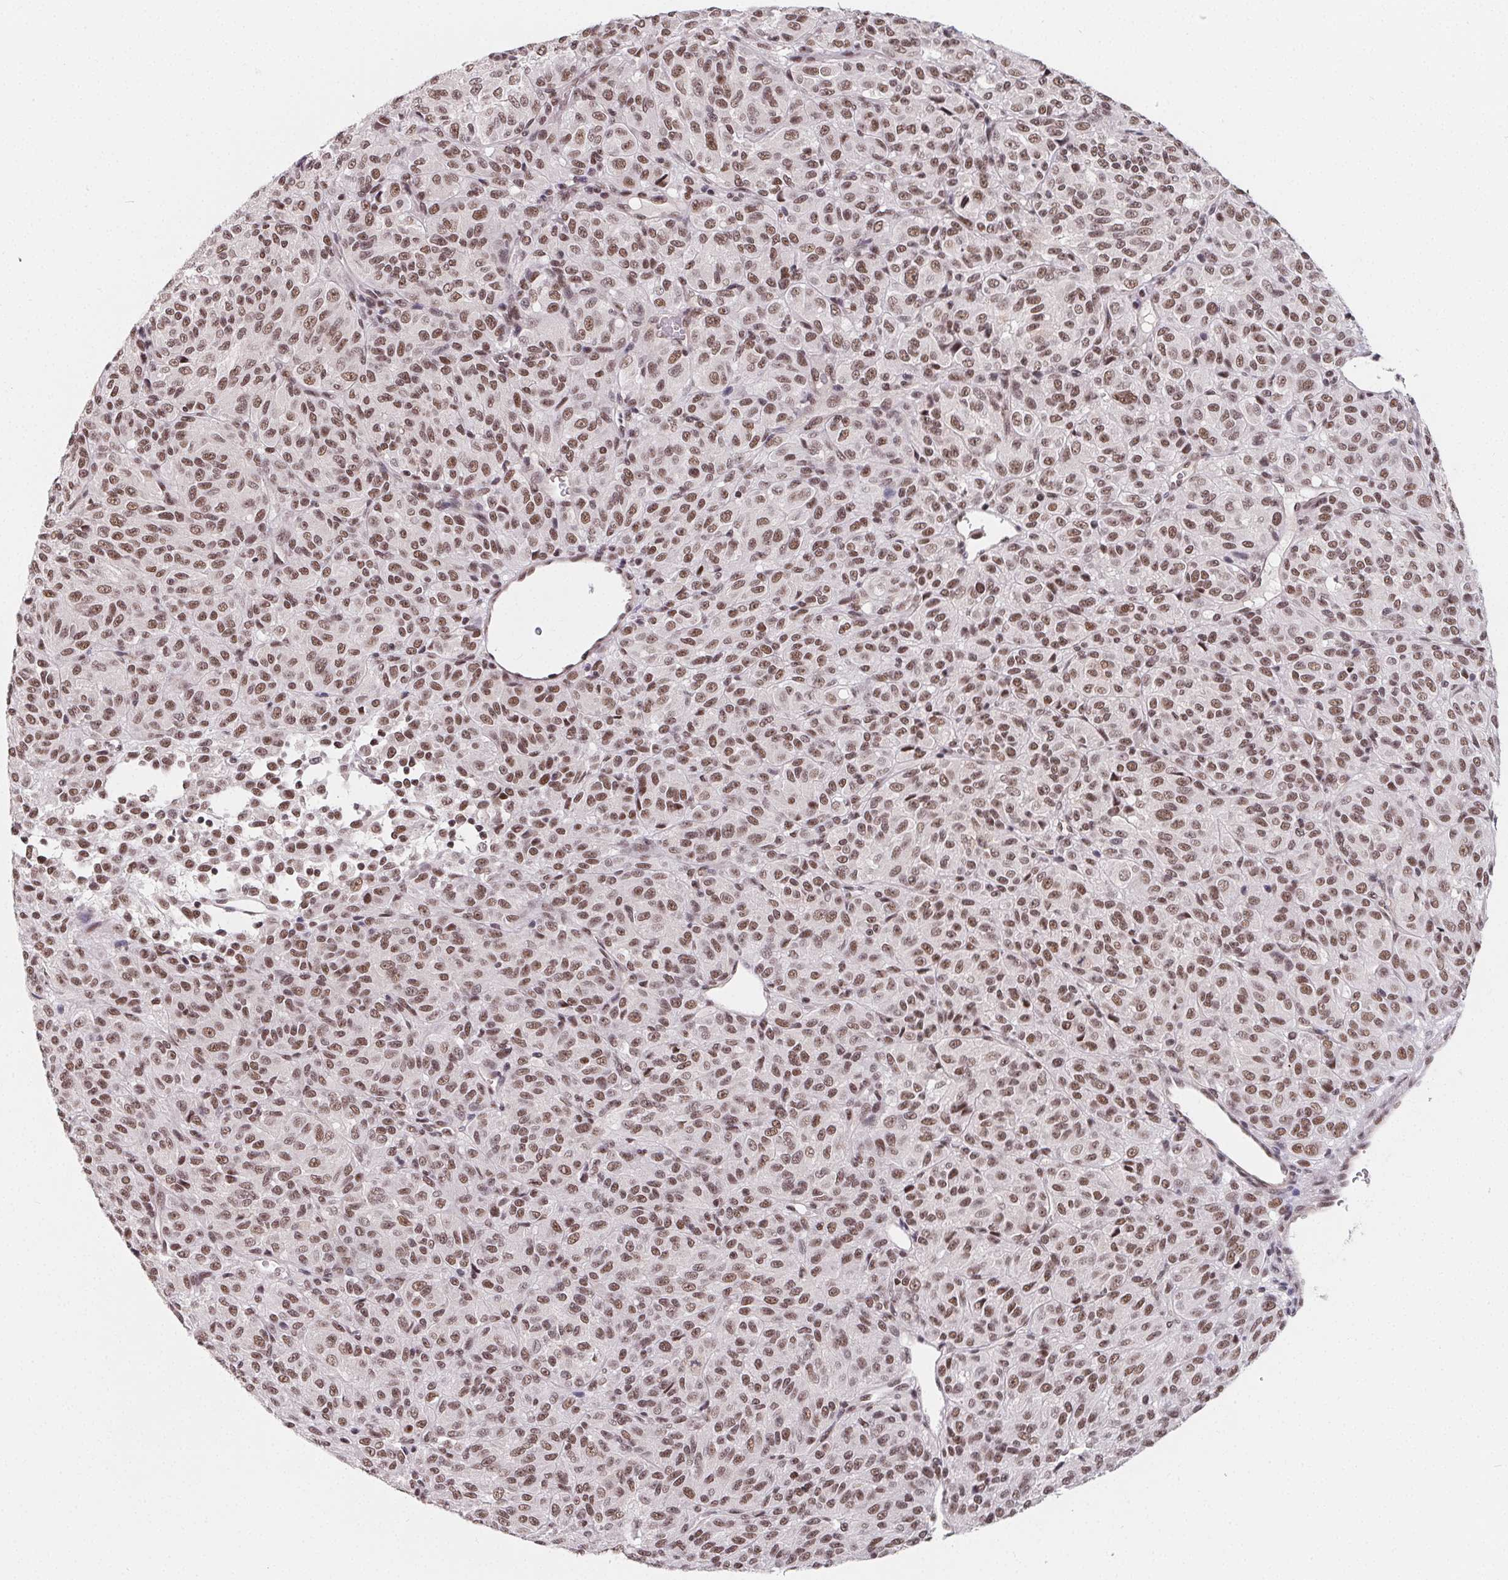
{"staining": {"intensity": "moderate", "quantity": ">75%", "location": "nuclear"}, "tissue": "melanoma", "cell_type": "Tumor cells", "image_type": "cancer", "snomed": [{"axis": "morphology", "description": "Malignant melanoma, Metastatic site"}, {"axis": "topography", "description": "Brain"}], "caption": "Brown immunohistochemical staining in melanoma demonstrates moderate nuclear positivity in approximately >75% of tumor cells.", "gene": "TCERG1", "patient": {"sex": "female", "age": 56}}